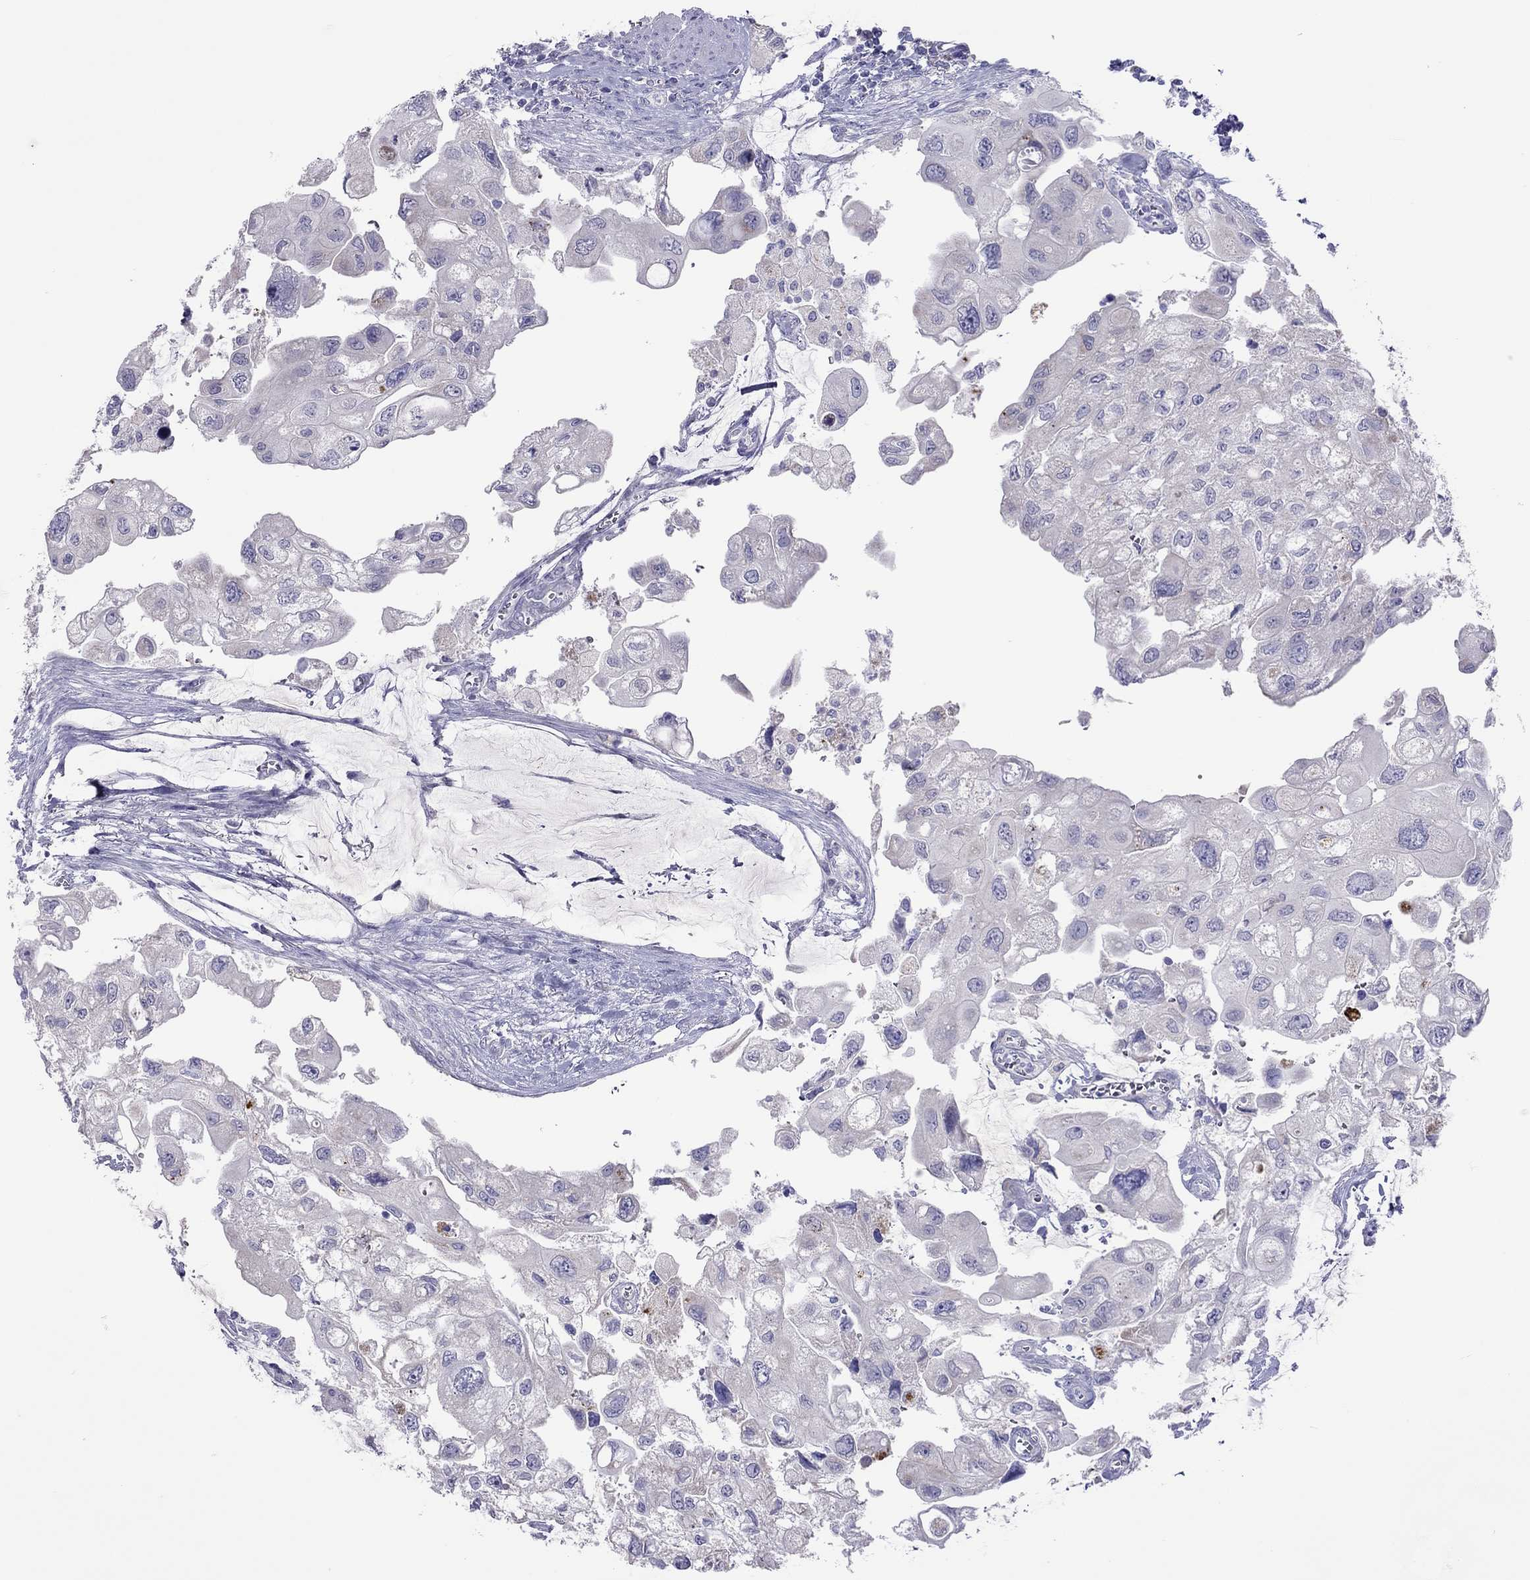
{"staining": {"intensity": "negative", "quantity": "none", "location": "none"}, "tissue": "urothelial cancer", "cell_type": "Tumor cells", "image_type": "cancer", "snomed": [{"axis": "morphology", "description": "Urothelial carcinoma, High grade"}, {"axis": "topography", "description": "Urinary bladder"}], "caption": "Urothelial cancer stained for a protein using immunohistochemistry shows no positivity tumor cells.", "gene": "COL9A1", "patient": {"sex": "male", "age": 59}}